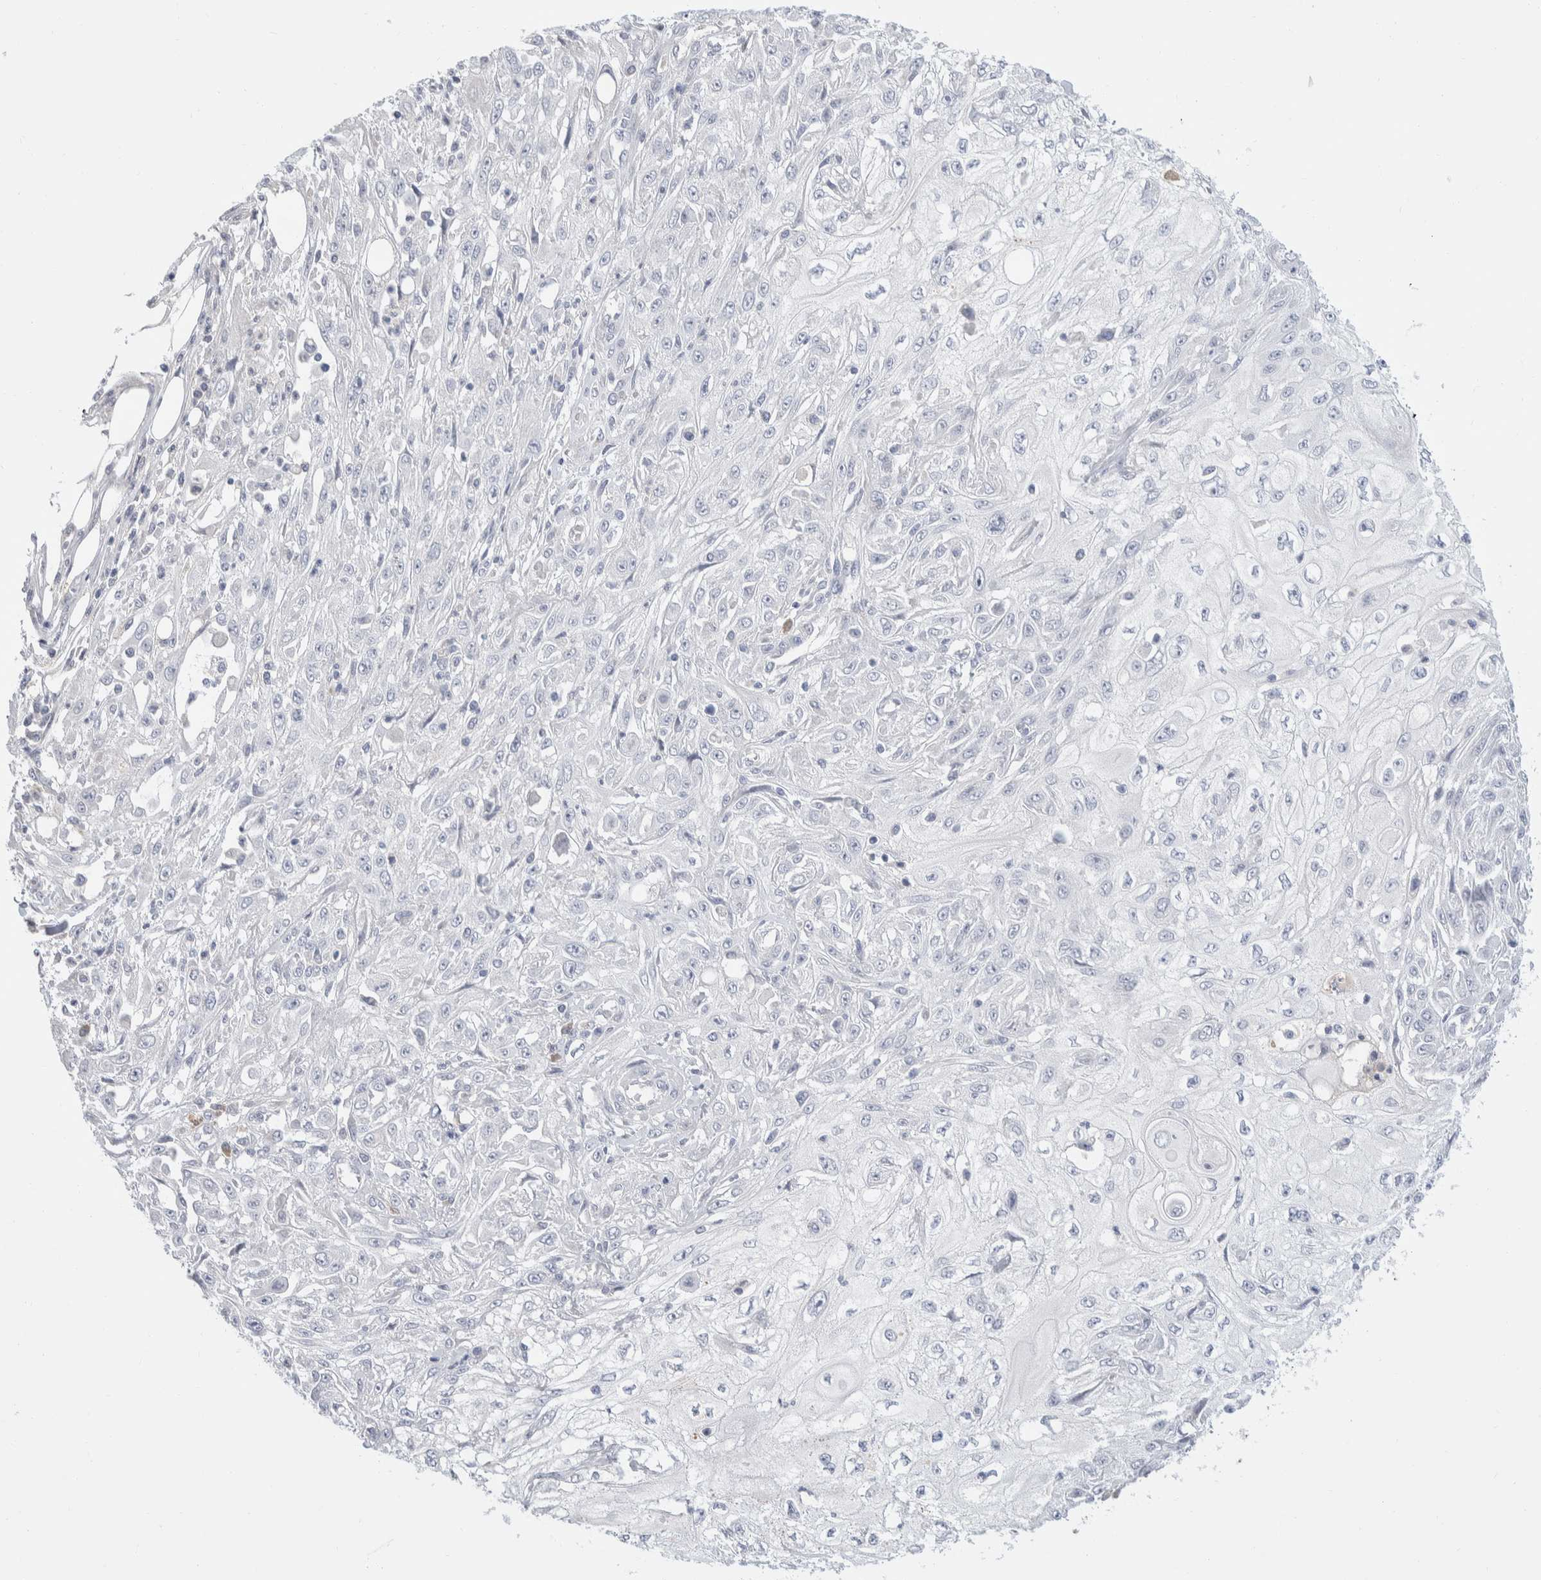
{"staining": {"intensity": "negative", "quantity": "none", "location": "none"}, "tissue": "skin cancer", "cell_type": "Tumor cells", "image_type": "cancer", "snomed": [{"axis": "morphology", "description": "Squamous cell carcinoma, NOS"}, {"axis": "morphology", "description": "Squamous cell carcinoma, metastatic, NOS"}, {"axis": "topography", "description": "Skin"}, {"axis": "topography", "description": "Lymph node"}], "caption": "IHC micrograph of neoplastic tissue: human skin squamous cell carcinoma stained with DAB displays no significant protein expression in tumor cells.", "gene": "RUSF1", "patient": {"sex": "male", "age": 75}}